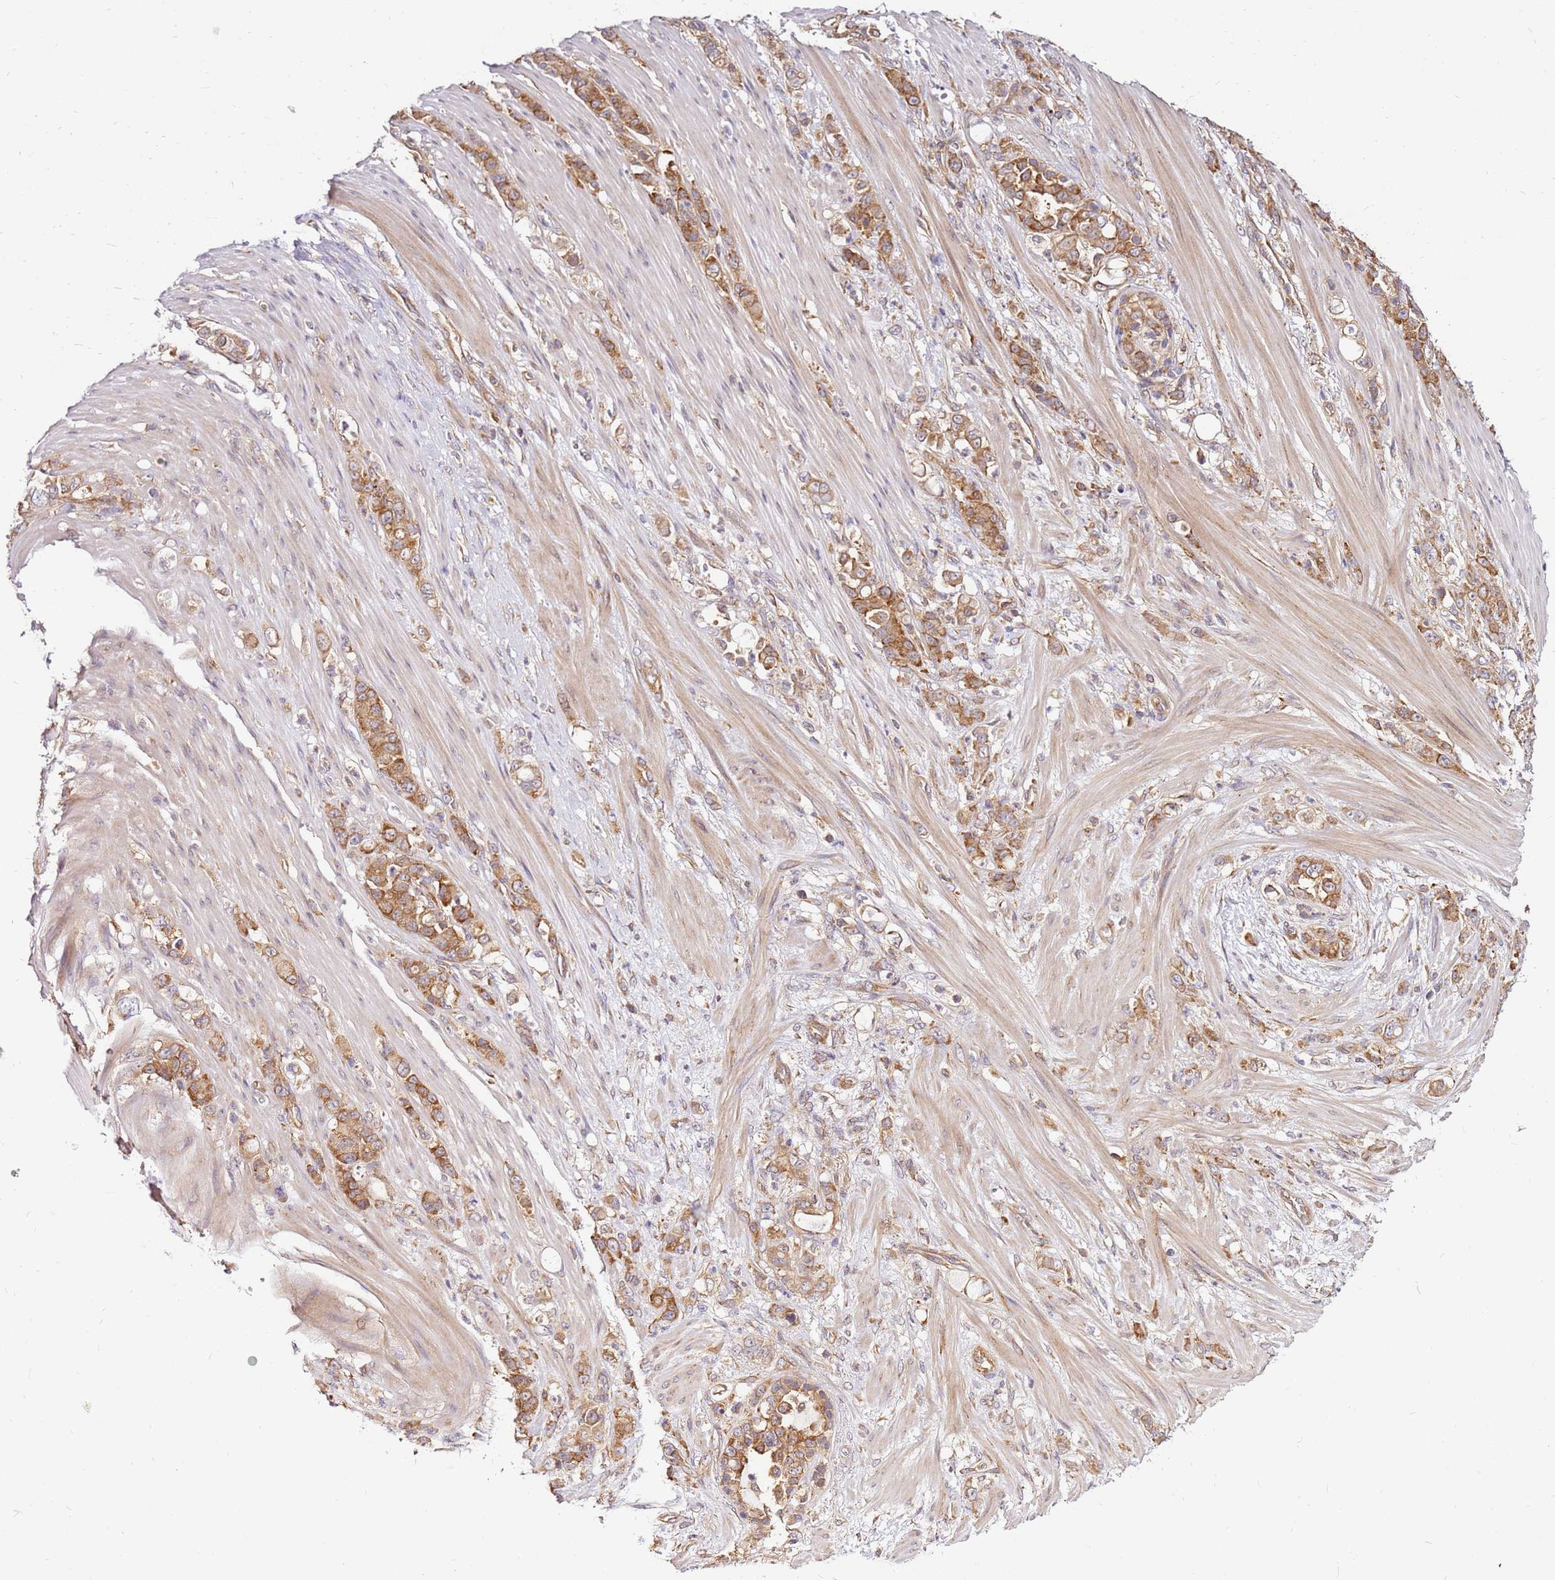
{"staining": {"intensity": "strong", "quantity": ">75%", "location": "cytoplasmic/membranous"}, "tissue": "stomach cancer", "cell_type": "Tumor cells", "image_type": "cancer", "snomed": [{"axis": "morphology", "description": "Normal tissue, NOS"}, {"axis": "morphology", "description": "Adenocarcinoma, NOS"}, {"axis": "topography", "description": "Stomach"}], "caption": "Immunohistochemistry (IHC) histopathology image of neoplastic tissue: human stomach adenocarcinoma stained using immunohistochemistry (IHC) exhibits high levels of strong protein expression localized specifically in the cytoplasmic/membranous of tumor cells, appearing as a cytoplasmic/membranous brown color.", "gene": "PIH1D1", "patient": {"sex": "female", "age": 79}}